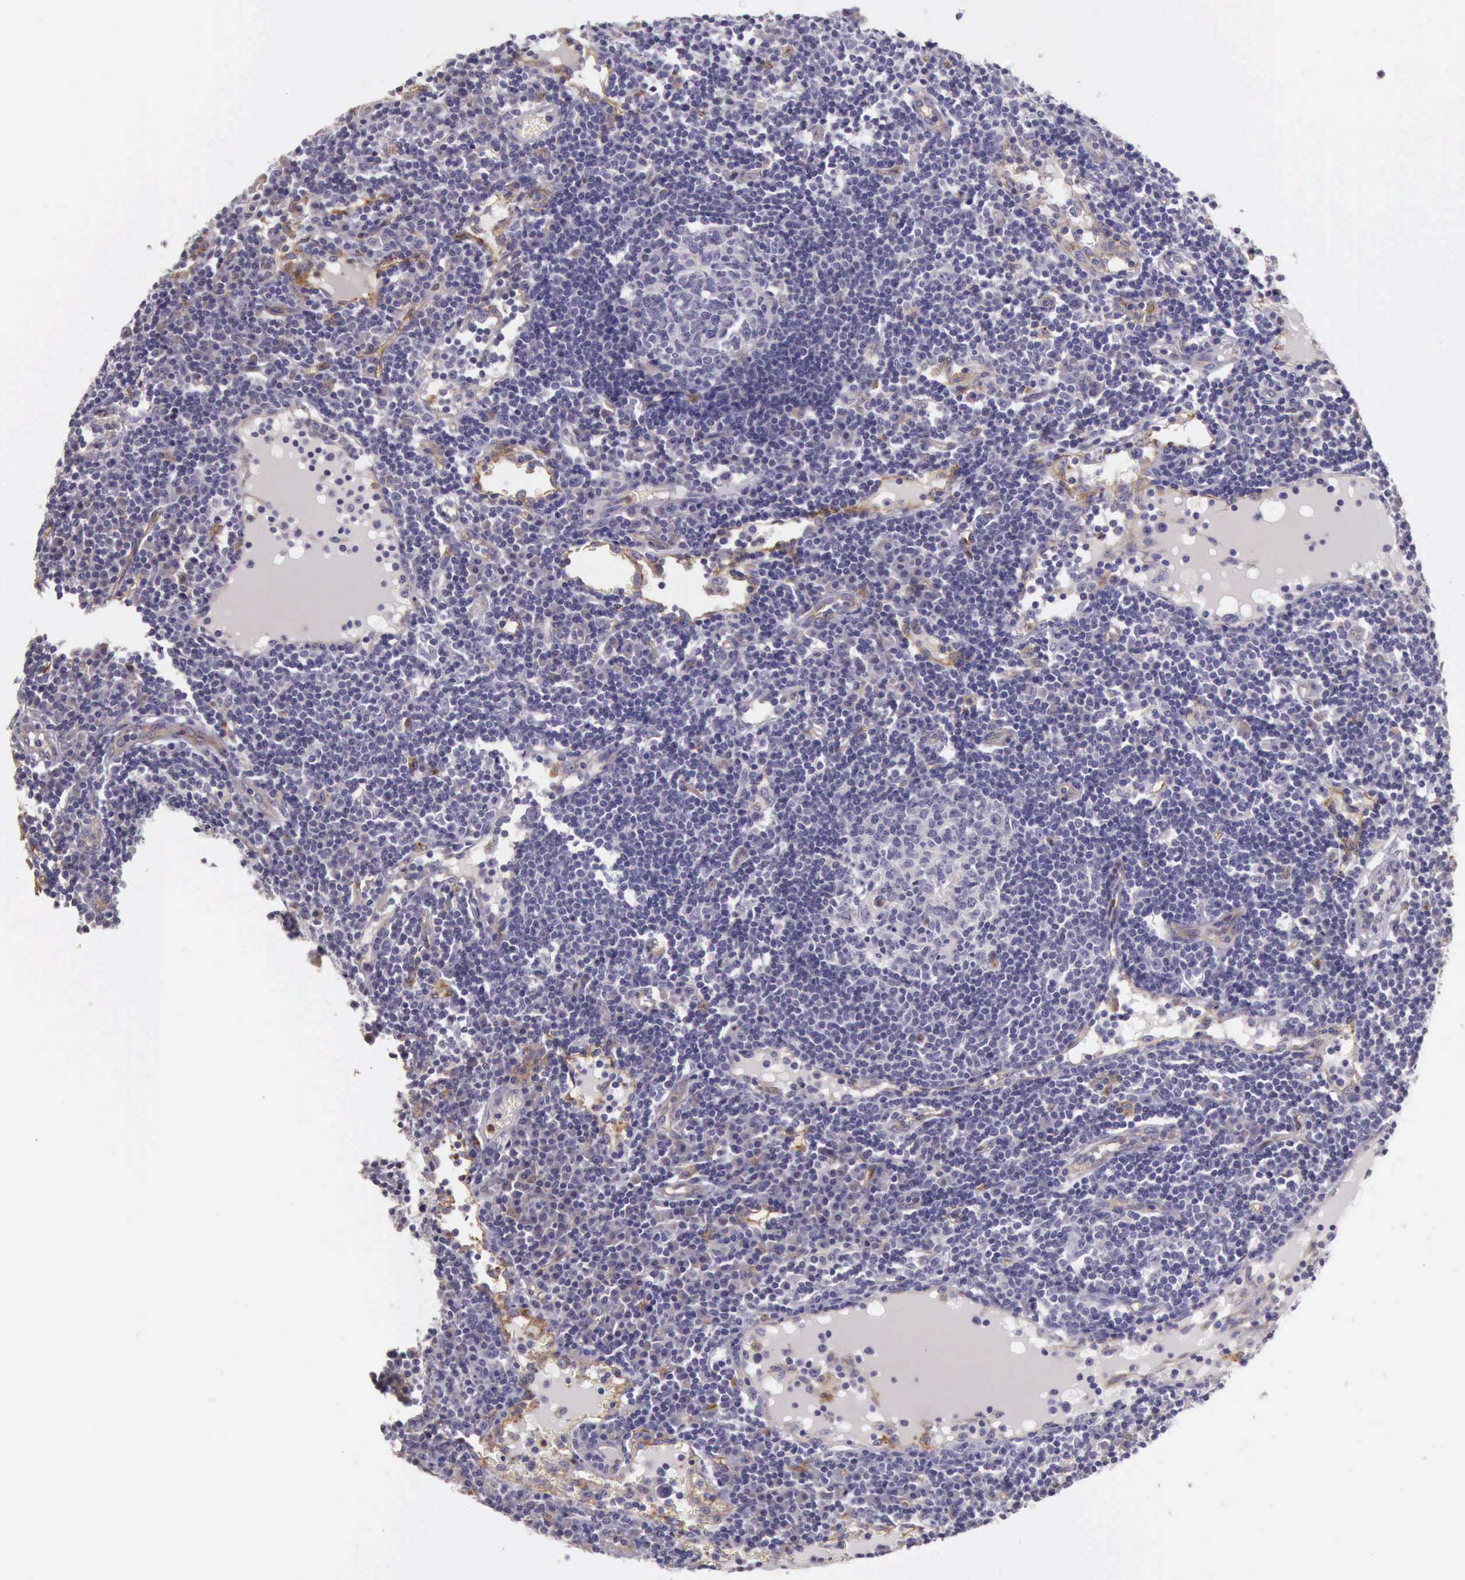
{"staining": {"intensity": "negative", "quantity": "none", "location": "none"}, "tissue": "lymph node", "cell_type": "Germinal center cells", "image_type": "normal", "snomed": [{"axis": "morphology", "description": "Normal tissue, NOS"}, {"axis": "topography", "description": "Lymph node"}], "caption": "Germinal center cells are negative for protein expression in unremarkable human lymph node. (Immunohistochemistry (ihc), brightfield microscopy, high magnification).", "gene": "TCEANC", "patient": {"sex": "female", "age": 55}}